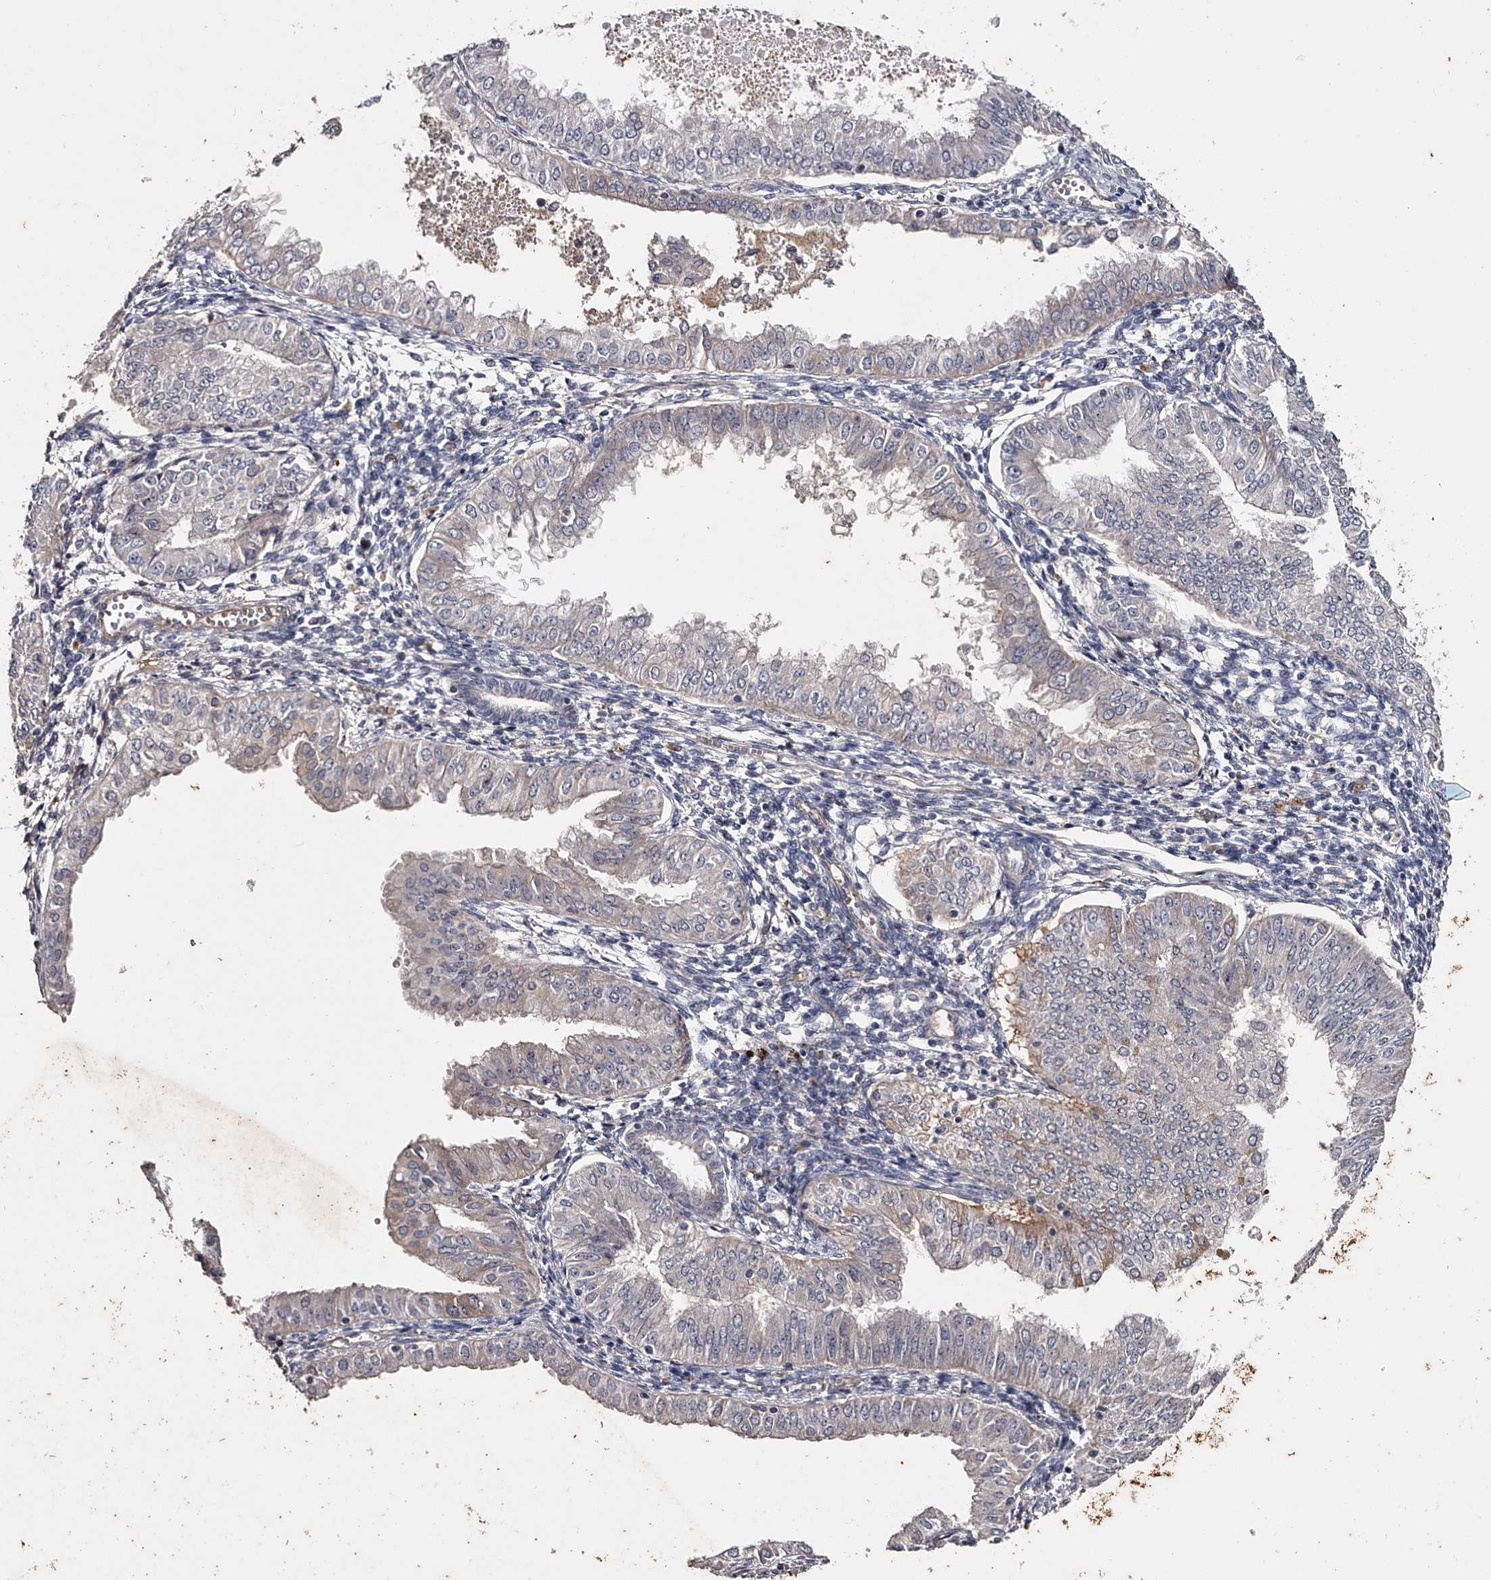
{"staining": {"intensity": "weak", "quantity": "<25%", "location": "cytoplasmic/membranous"}, "tissue": "endometrial cancer", "cell_type": "Tumor cells", "image_type": "cancer", "snomed": [{"axis": "morphology", "description": "Normal tissue, NOS"}, {"axis": "morphology", "description": "Adenocarcinoma, NOS"}, {"axis": "topography", "description": "Endometrium"}], "caption": "Immunohistochemical staining of endometrial adenocarcinoma displays no significant expression in tumor cells.", "gene": "MDN1", "patient": {"sex": "female", "age": 53}}